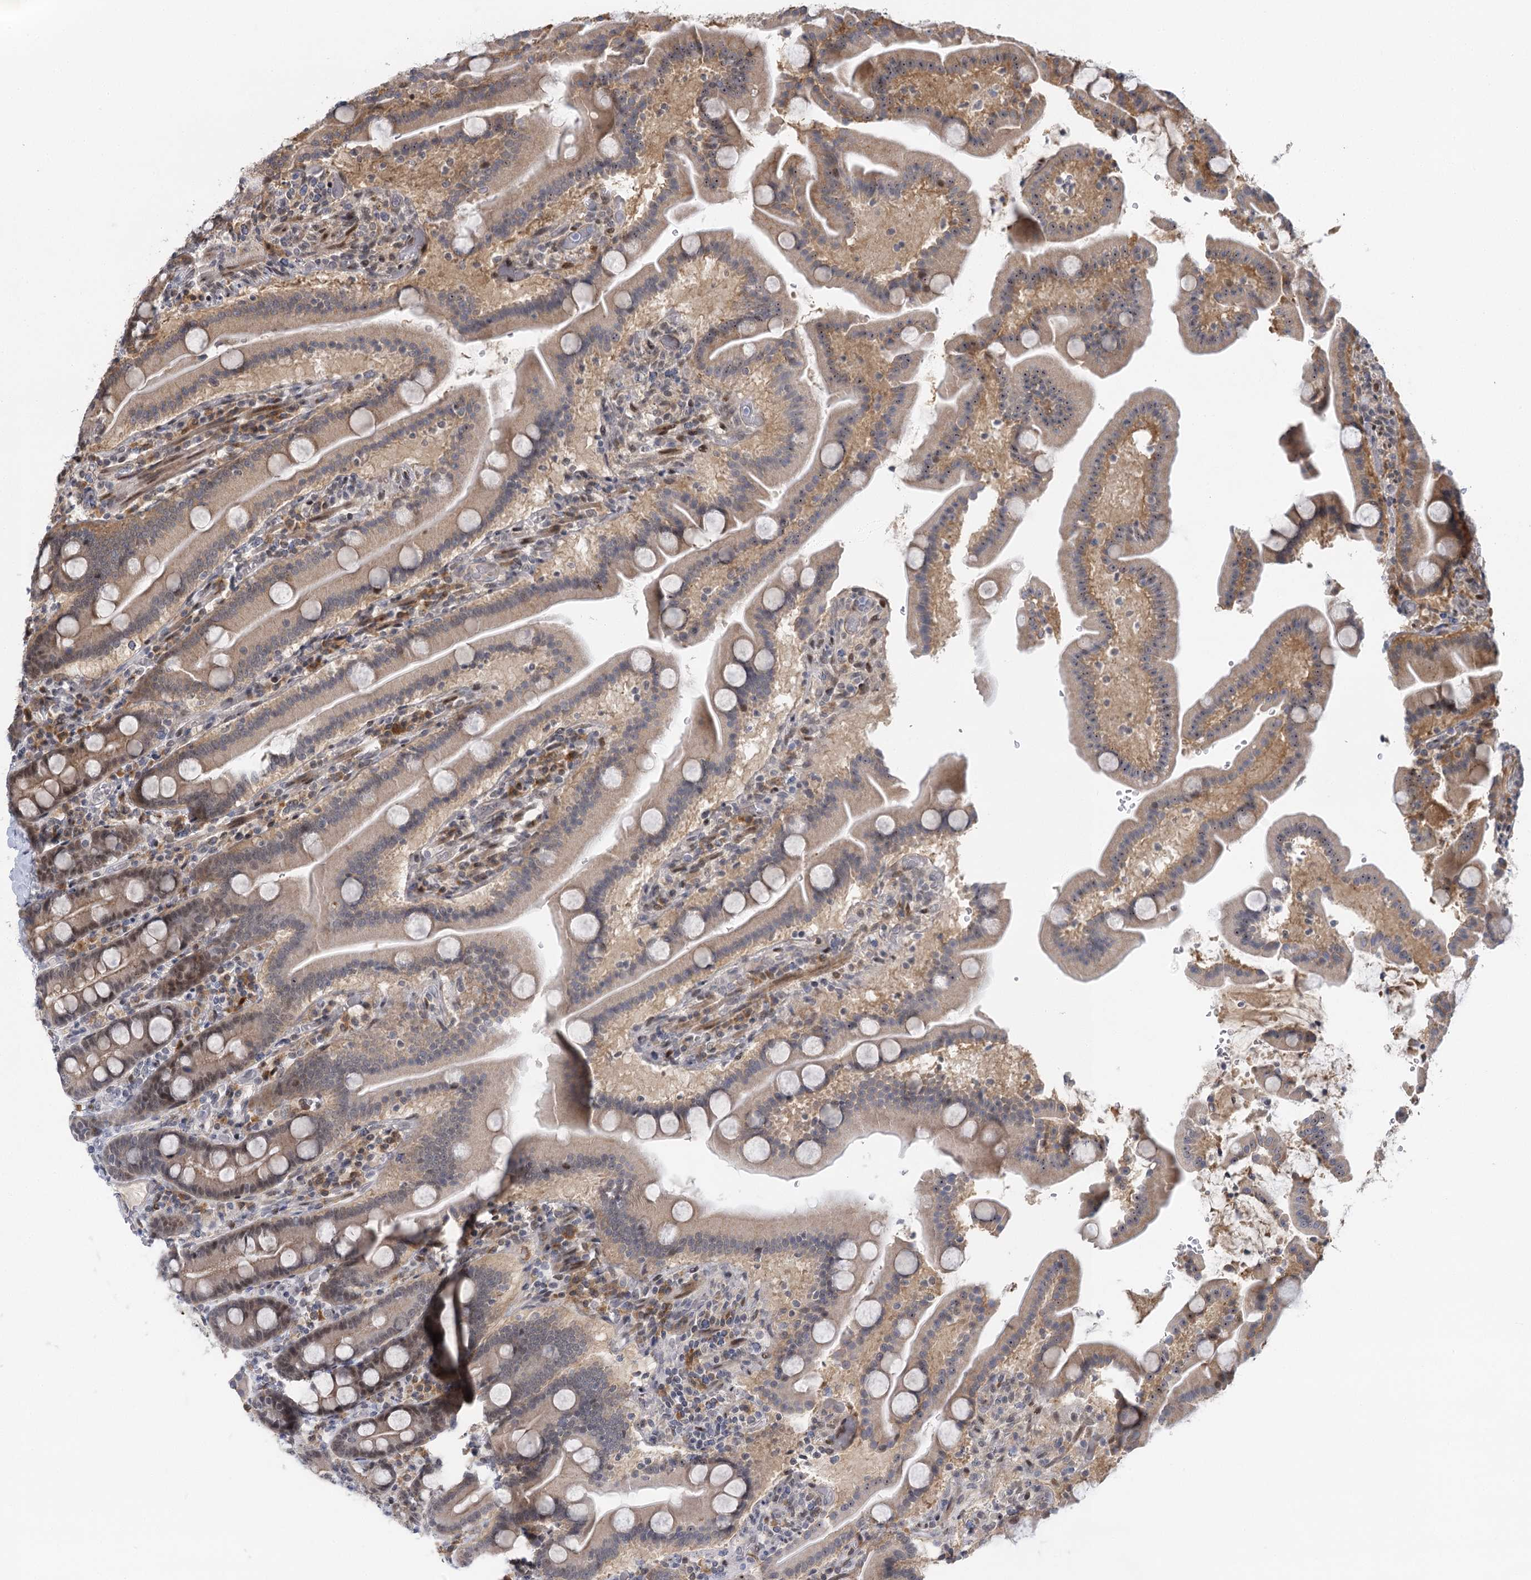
{"staining": {"intensity": "weak", "quantity": "25%-75%", "location": "cytoplasmic/membranous,nuclear"}, "tissue": "duodenum", "cell_type": "Glandular cells", "image_type": "normal", "snomed": [{"axis": "morphology", "description": "Normal tissue, NOS"}, {"axis": "topography", "description": "Duodenum"}], "caption": "Normal duodenum reveals weak cytoplasmic/membranous,nuclear positivity in approximately 25%-75% of glandular cells, visualized by immunohistochemistry. Using DAB (brown) and hematoxylin (blue) stains, captured at high magnification using brightfield microscopy.", "gene": "IL11RA", "patient": {"sex": "male", "age": 55}}